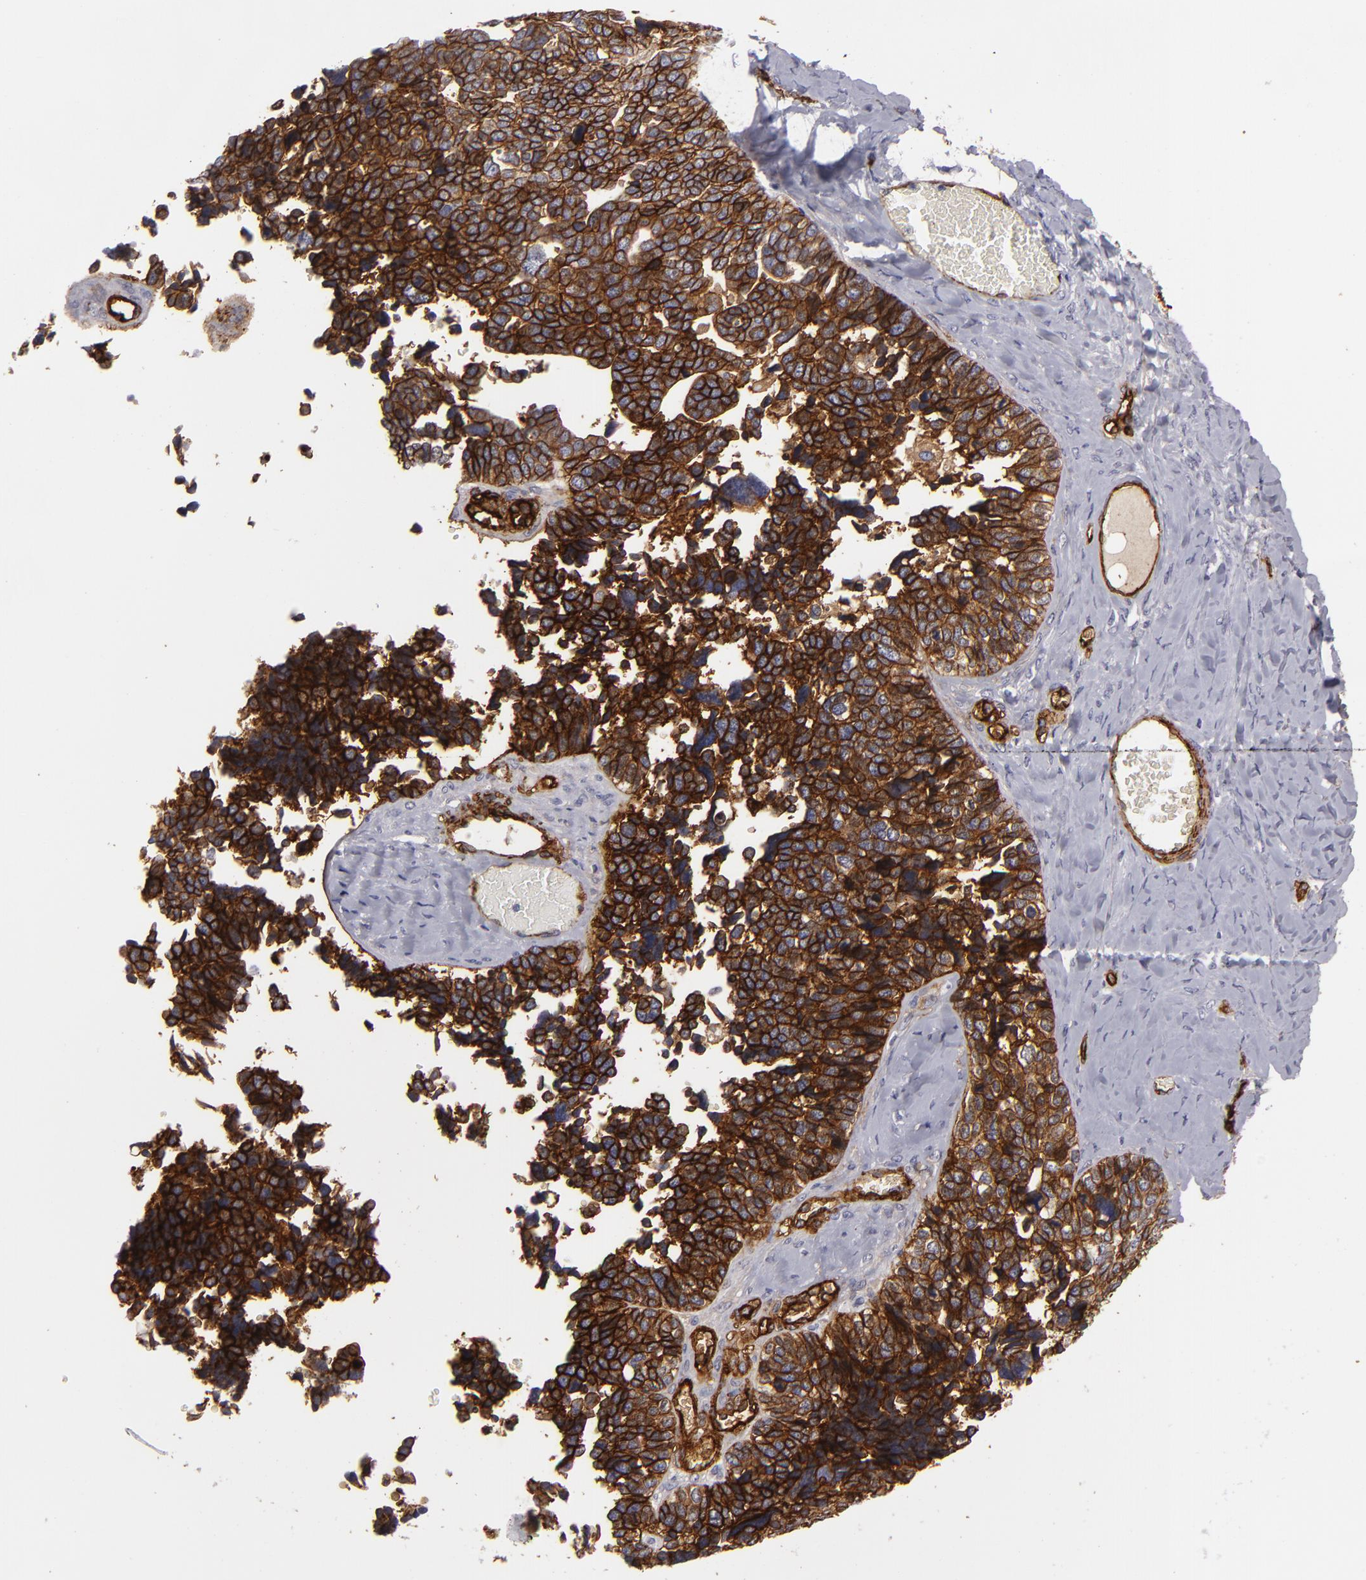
{"staining": {"intensity": "strong", "quantity": ">75%", "location": "cytoplasmic/membranous"}, "tissue": "ovarian cancer", "cell_type": "Tumor cells", "image_type": "cancer", "snomed": [{"axis": "morphology", "description": "Cystadenocarcinoma, serous, NOS"}, {"axis": "topography", "description": "Ovary"}], "caption": "The immunohistochemical stain highlights strong cytoplasmic/membranous staining in tumor cells of ovarian serous cystadenocarcinoma tissue. (DAB = brown stain, brightfield microscopy at high magnification).", "gene": "MCAM", "patient": {"sex": "female", "age": 77}}